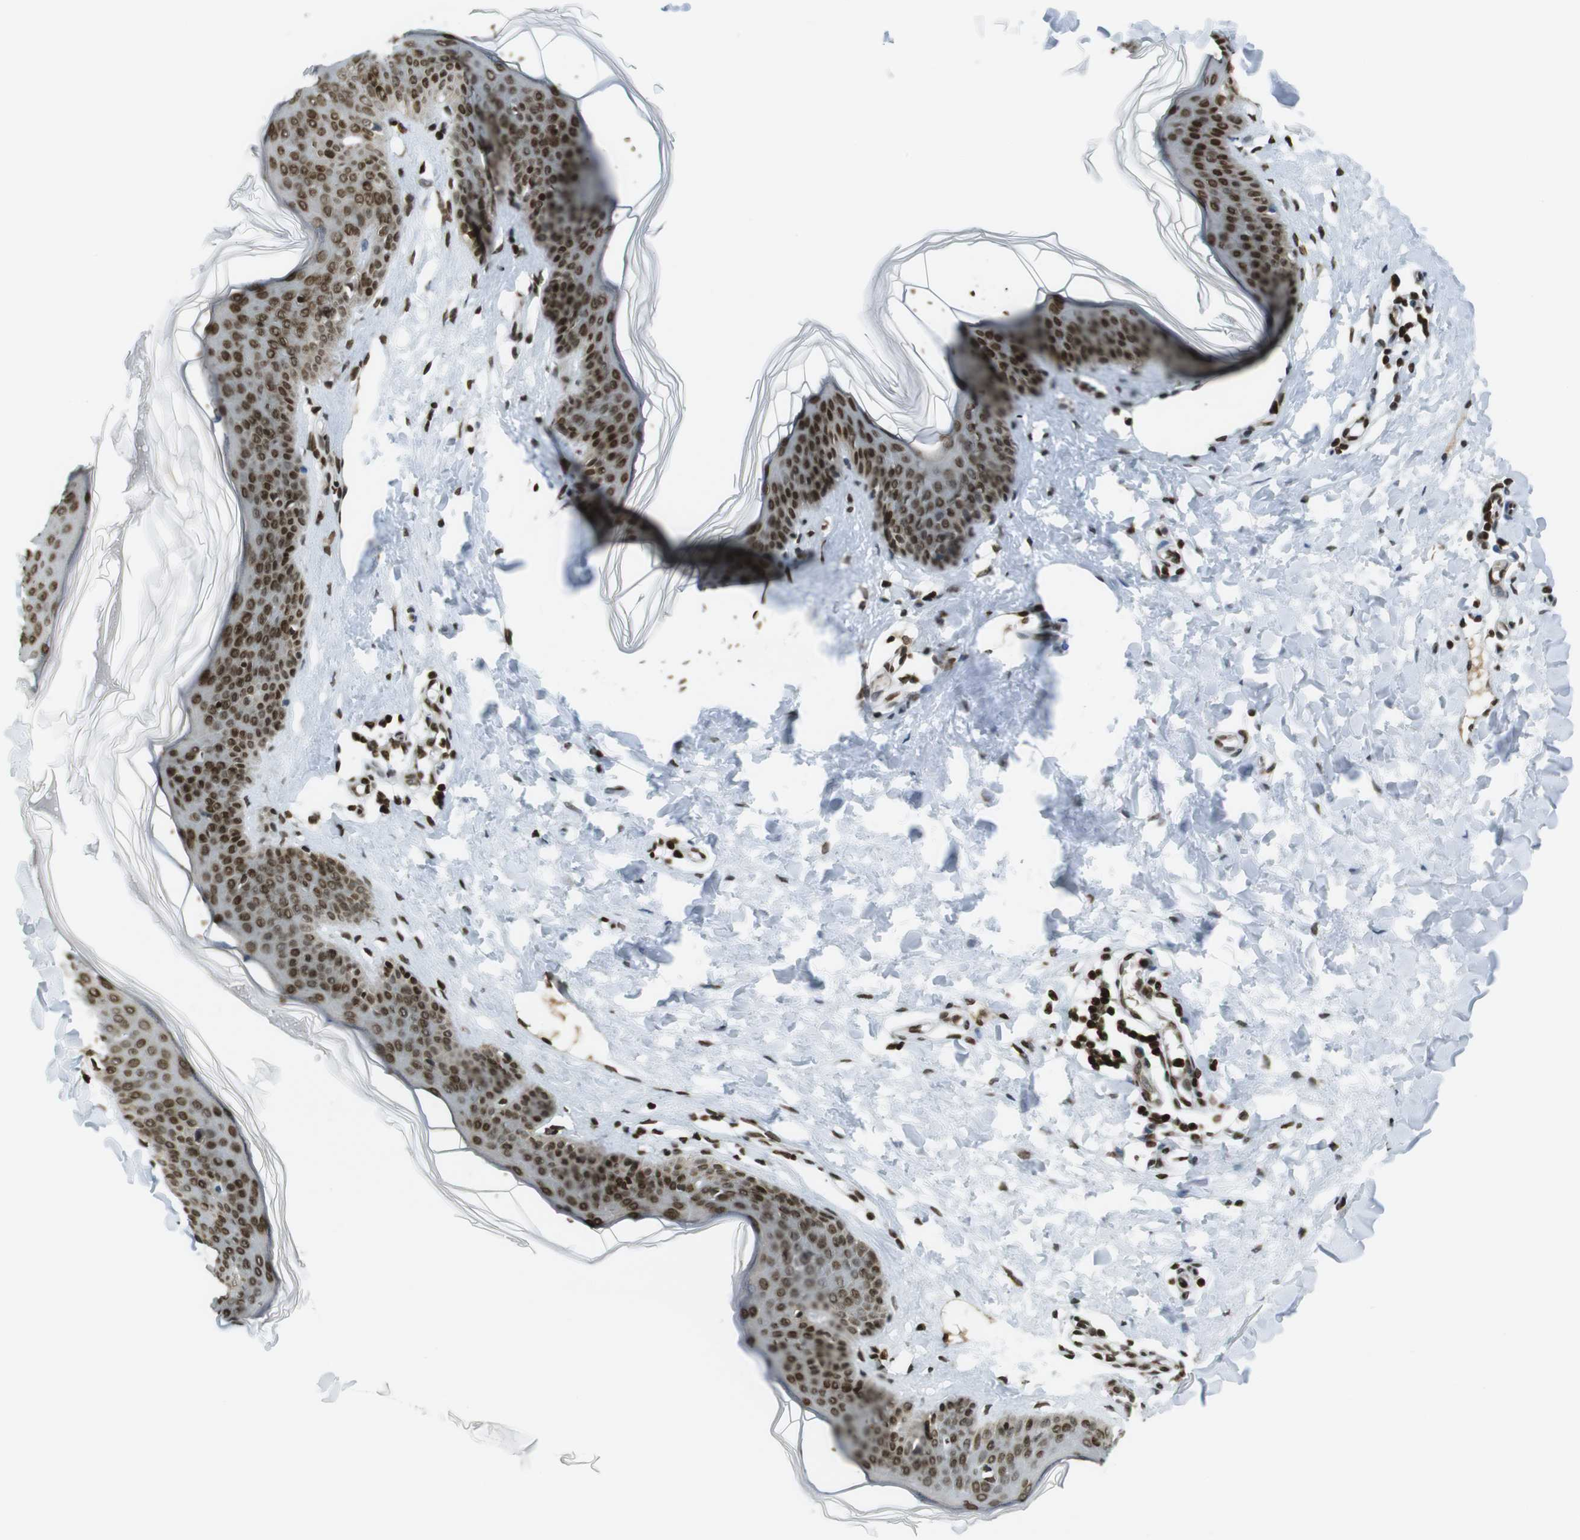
{"staining": {"intensity": "moderate", "quantity": ">75%", "location": "nuclear"}, "tissue": "skin", "cell_type": "Fibroblasts", "image_type": "normal", "snomed": [{"axis": "morphology", "description": "Normal tissue, NOS"}, {"axis": "topography", "description": "Skin"}], "caption": "Skin stained with IHC exhibits moderate nuclear expression in approximately >75% of fibroblasts.", "gene": "H2AC8", "patient": {"sex": "female", "age": 17}}